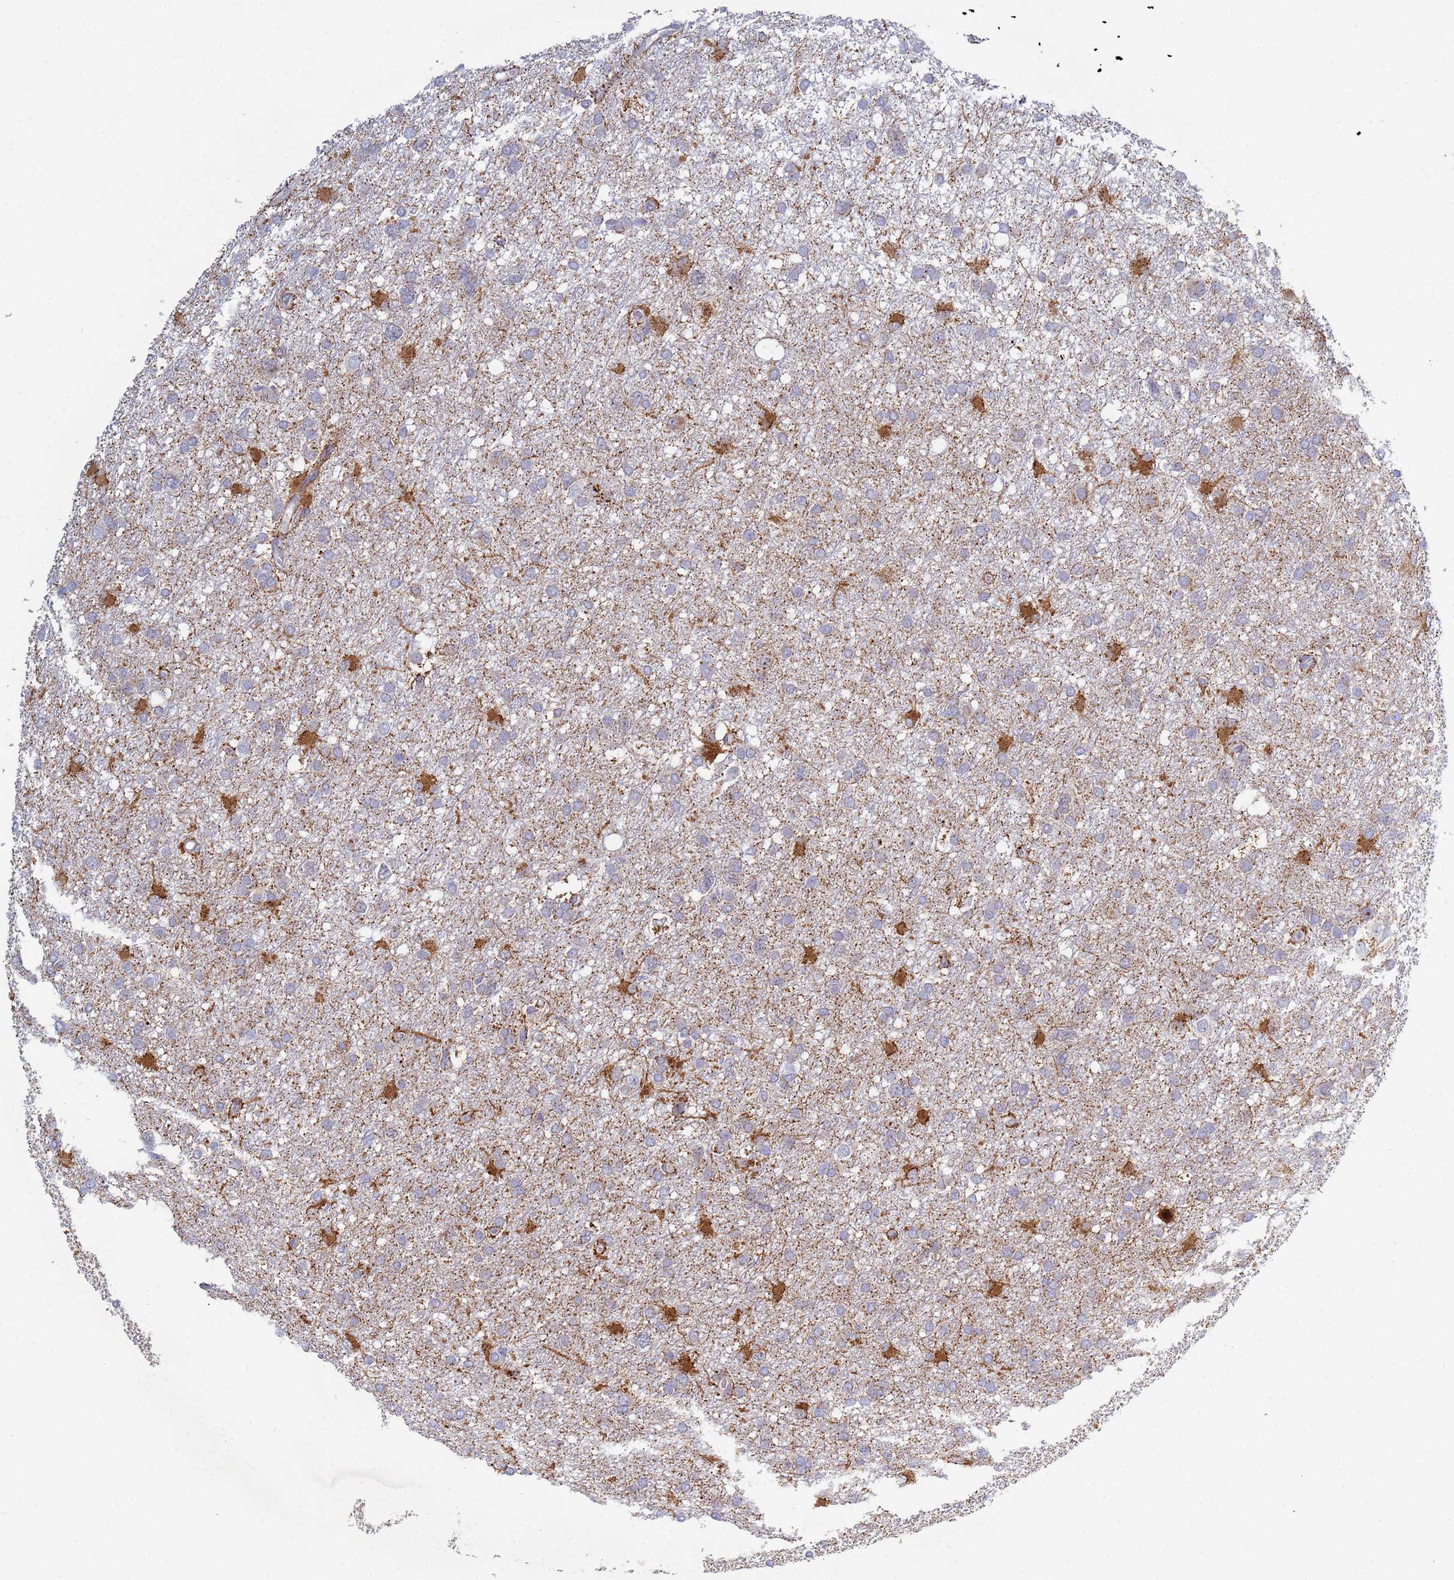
{"staining": {"intensity": "weak", "quantity": "25%-75%", "location": "cytoplasmic/membranous"}, "tissue": "glioma", "cell_type": "Tumor cells", "image_type": "cancer", "snomed": [{"axis": "morphology", "description": "Glioma, malignant, High grade"}, {"axis": "topography", "description": "Brain"}], "caption": "A photomicrograph of malignant glioma (high-grade) stained for a protein displays weak cytoplasmic/membranous brown staining in tumor cells. (Stains: DAB in brown, nuclei in blue, Microscopy: brightfield microscopy at high magnification).", "gene": "SDR39U1", "patient": {"sex": "male", "age": 61}}